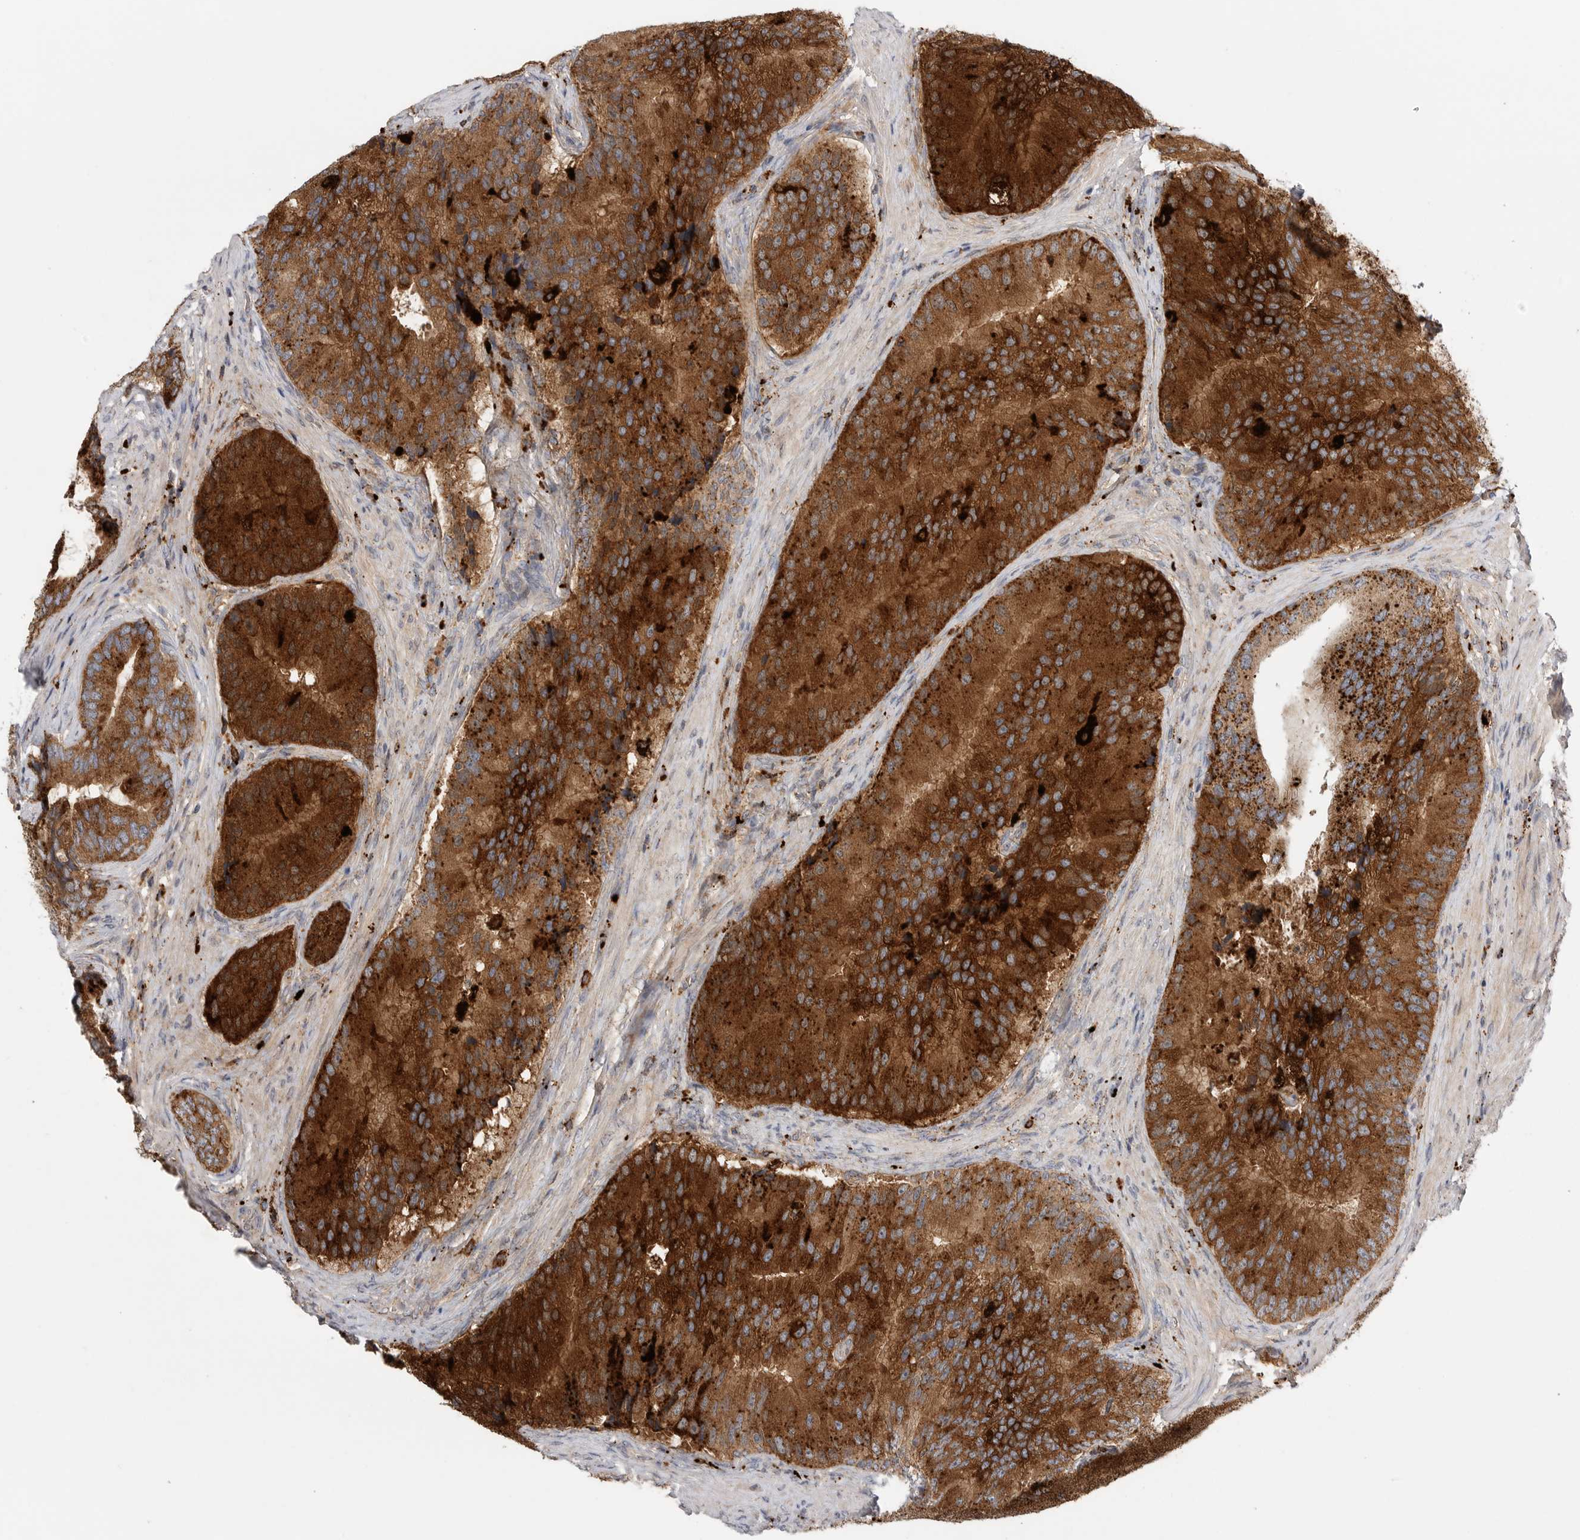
{"staining": {"intensity": "strong", "quantity": ">75%", "location": "cytoplasmic/membranous"}, "tissue": "prostate cancer", "cell_type": "Tumor cells", "image_type": "cancer", "snomed": [{"axis": "morphology", "description": "Adenocarcinoma, High grade"}, {"axis": "topography", "description": "Prostate"}], "caption": "Strong cytoplasmic/membranous protein positivity is appreciated in about >75% of tumor cells in high-grade adenocarcinoma (prostate).", "gene": "GALNS", "patient": {"sex": "male", "age": 70}}